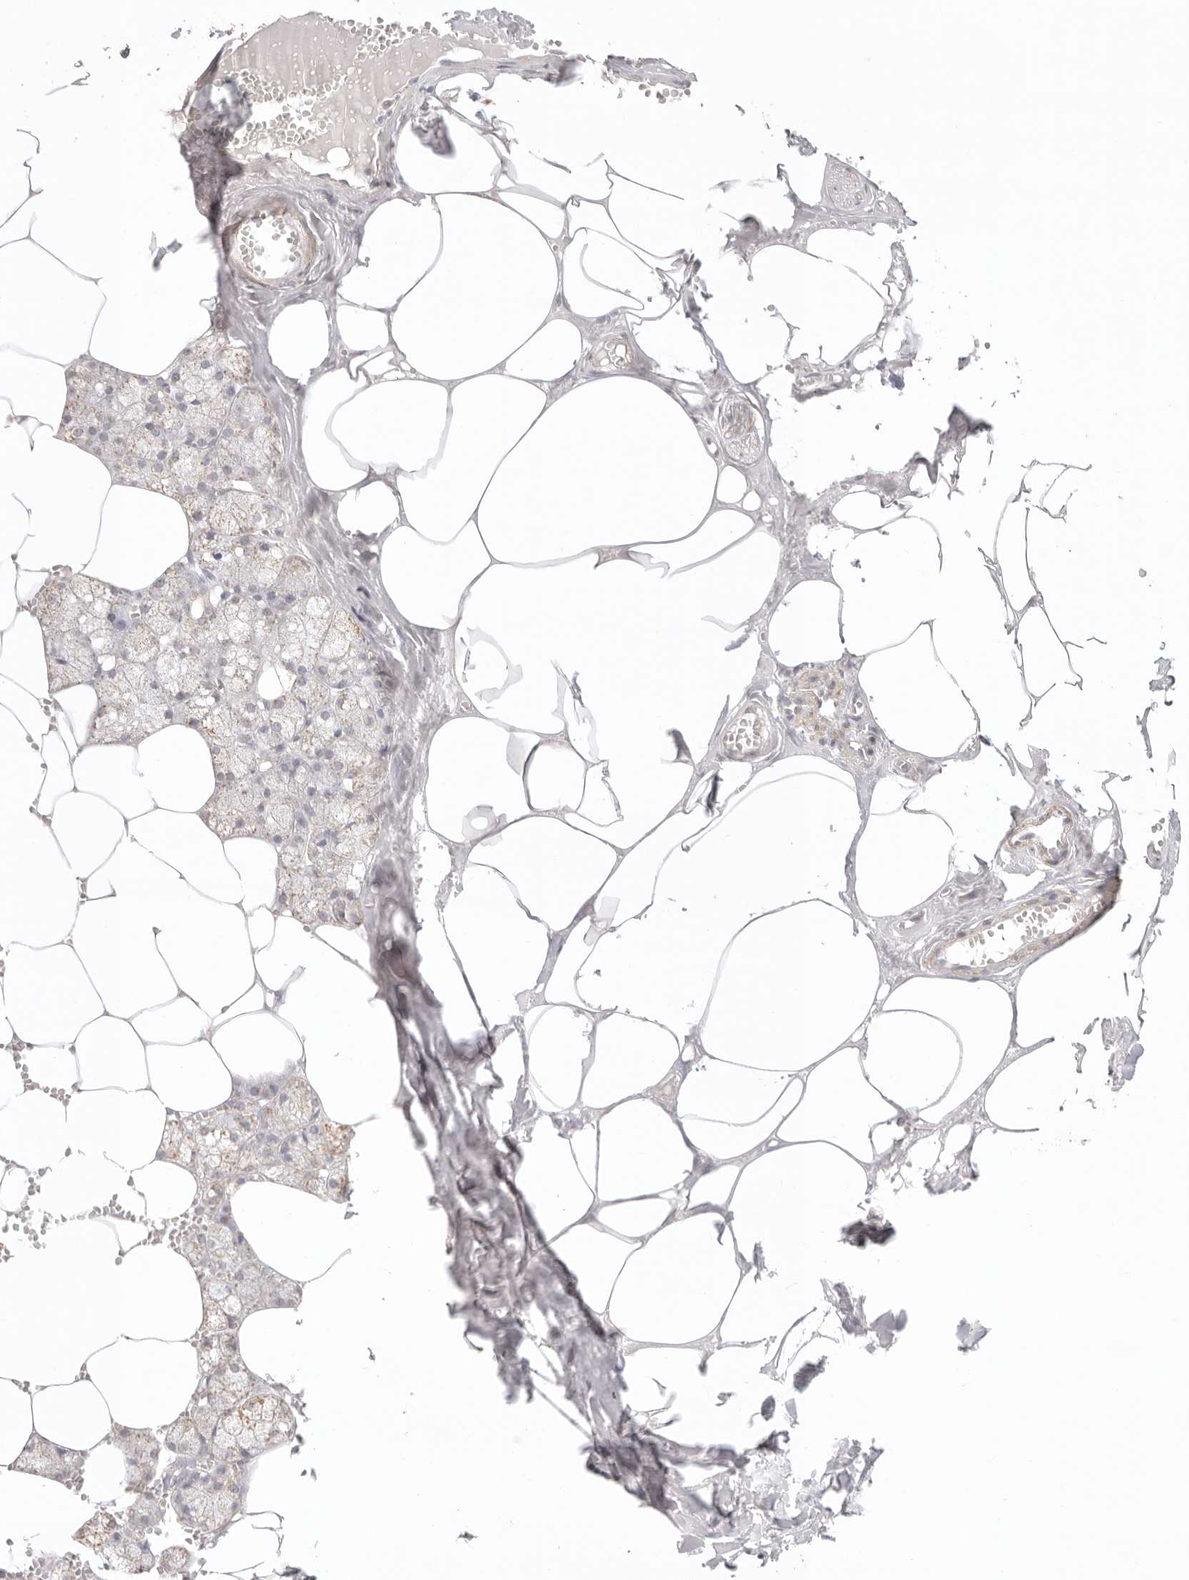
{"staining": {"intensity": "weak", "quantity": "25%-75%", "location": "cytoplasmic/membranous,nuclear"}, "tissue": "salivary gland", "cell_type": "Glandular cells", "image_type": "normal", "snomed": [{"axis": "morphology", "description": "Normal tissue, NOS"}, {"axis": "topography", "description": "Salivary gland"}], "caption": "The micrograph displays immunohistochemical staining of unremarkable salivary gland. There is weak cytoplasmic/membranous,nuclear staining is appreciated in about 25%-75% of glandular cells.", "gene": "IL1R2", "patient": {"sex": "male", "age": 62}}